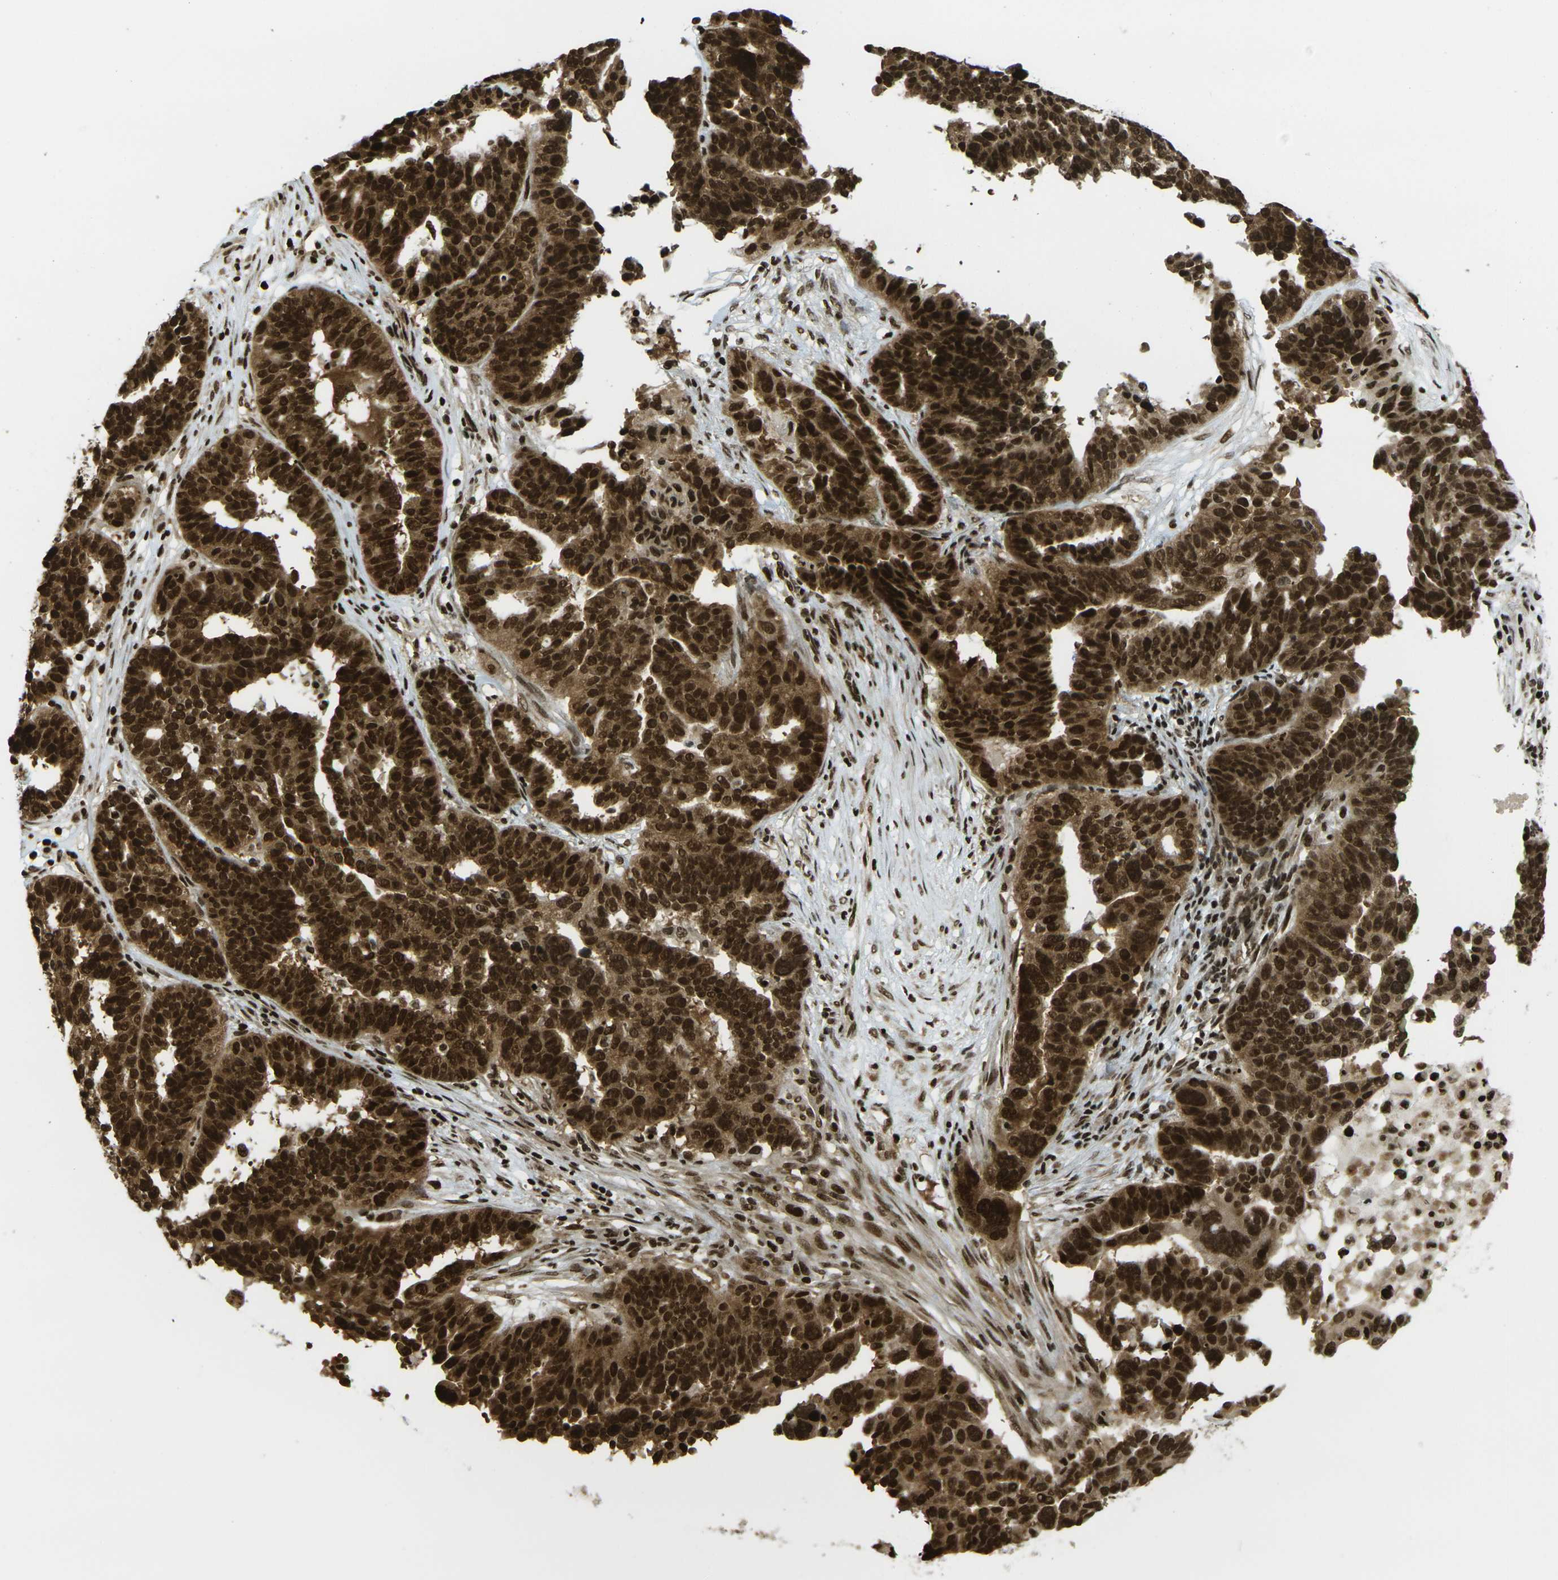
{"staining": {"intensity": "strong", "quantity": ">75%", "location": "cytoplasmic/membranous,nuclear"}, "tissue": "ovarian cancer", "cell_type": "Tumor cells", "image_type": "cancer", "snomed": [{"axis": "morphology", "description": "Cystadenocarcinoma, serous, NOS"}, {"axis": "topography", "description": "Ovary"}], "caption": "The histopathology image exhibits a brown stain indicating the presence of a protein in the cytoplasmic/membranous and nuclear of tumor cells in ovarian cancer (serous cystadenocarcinoma).", "gene": "RUVBL2", "patient": {"sex": "female", "age": 59}}